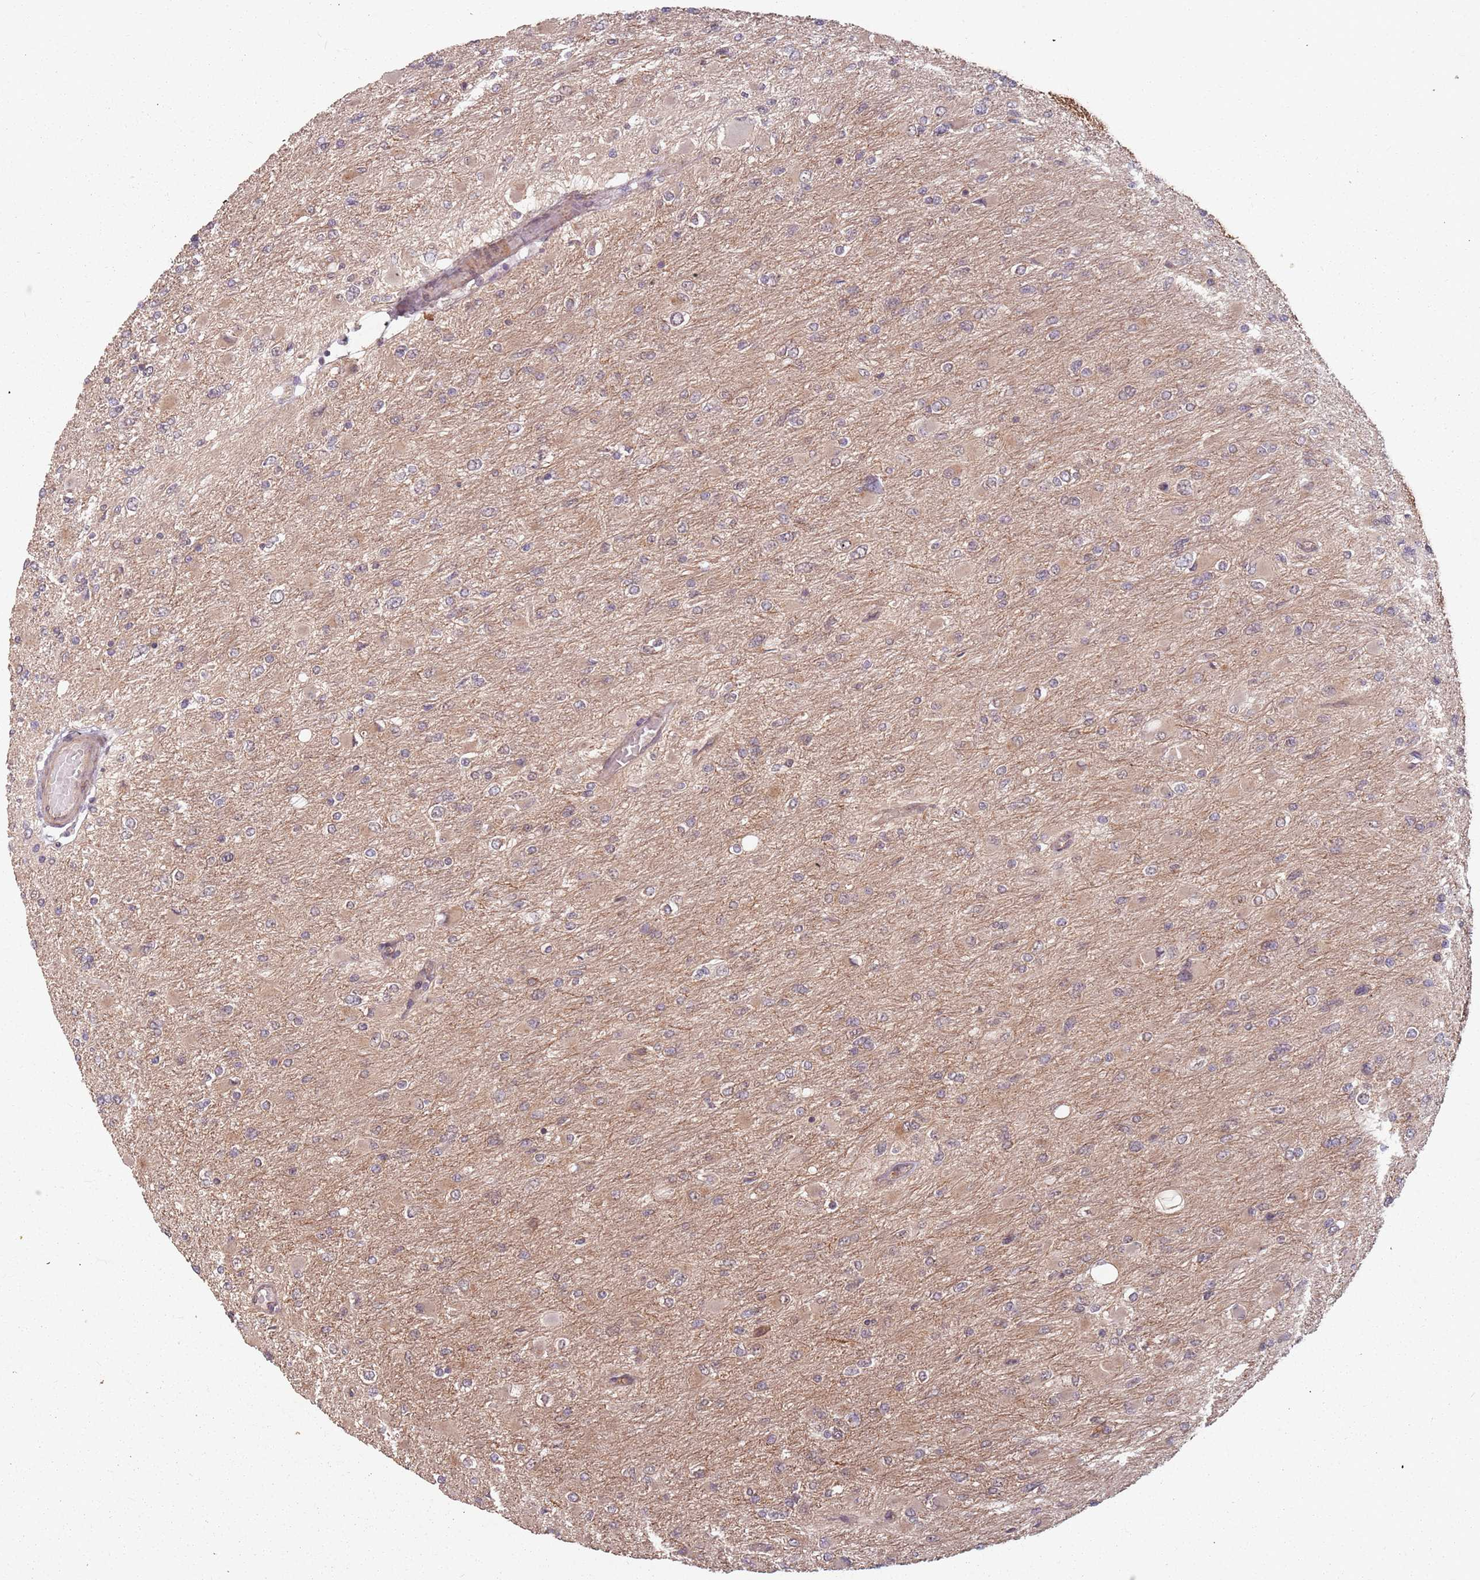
{"staining": {"intensity": "weak", "quantity": "<25%", "location": "cytoplasmic/membranous"}, "tissue": "glioma", "cell_type": "Tumor cells", "image_type": "cancer", "snomed": [{"axis": "morphology", "description": "Glioma, malignant, High grade"}, {"axis": "topography", "description": "Cerebral cortex"}], "caption": "An image of glioma stained for a protein reveals no brown staining in tumor cells. (DAB (3,3'-diaminobenzidine) IHC visualized using brightfield microscopy, high magnification).", "gene": "C3orf14", "patient": {"sex": "female", "age": 36}}